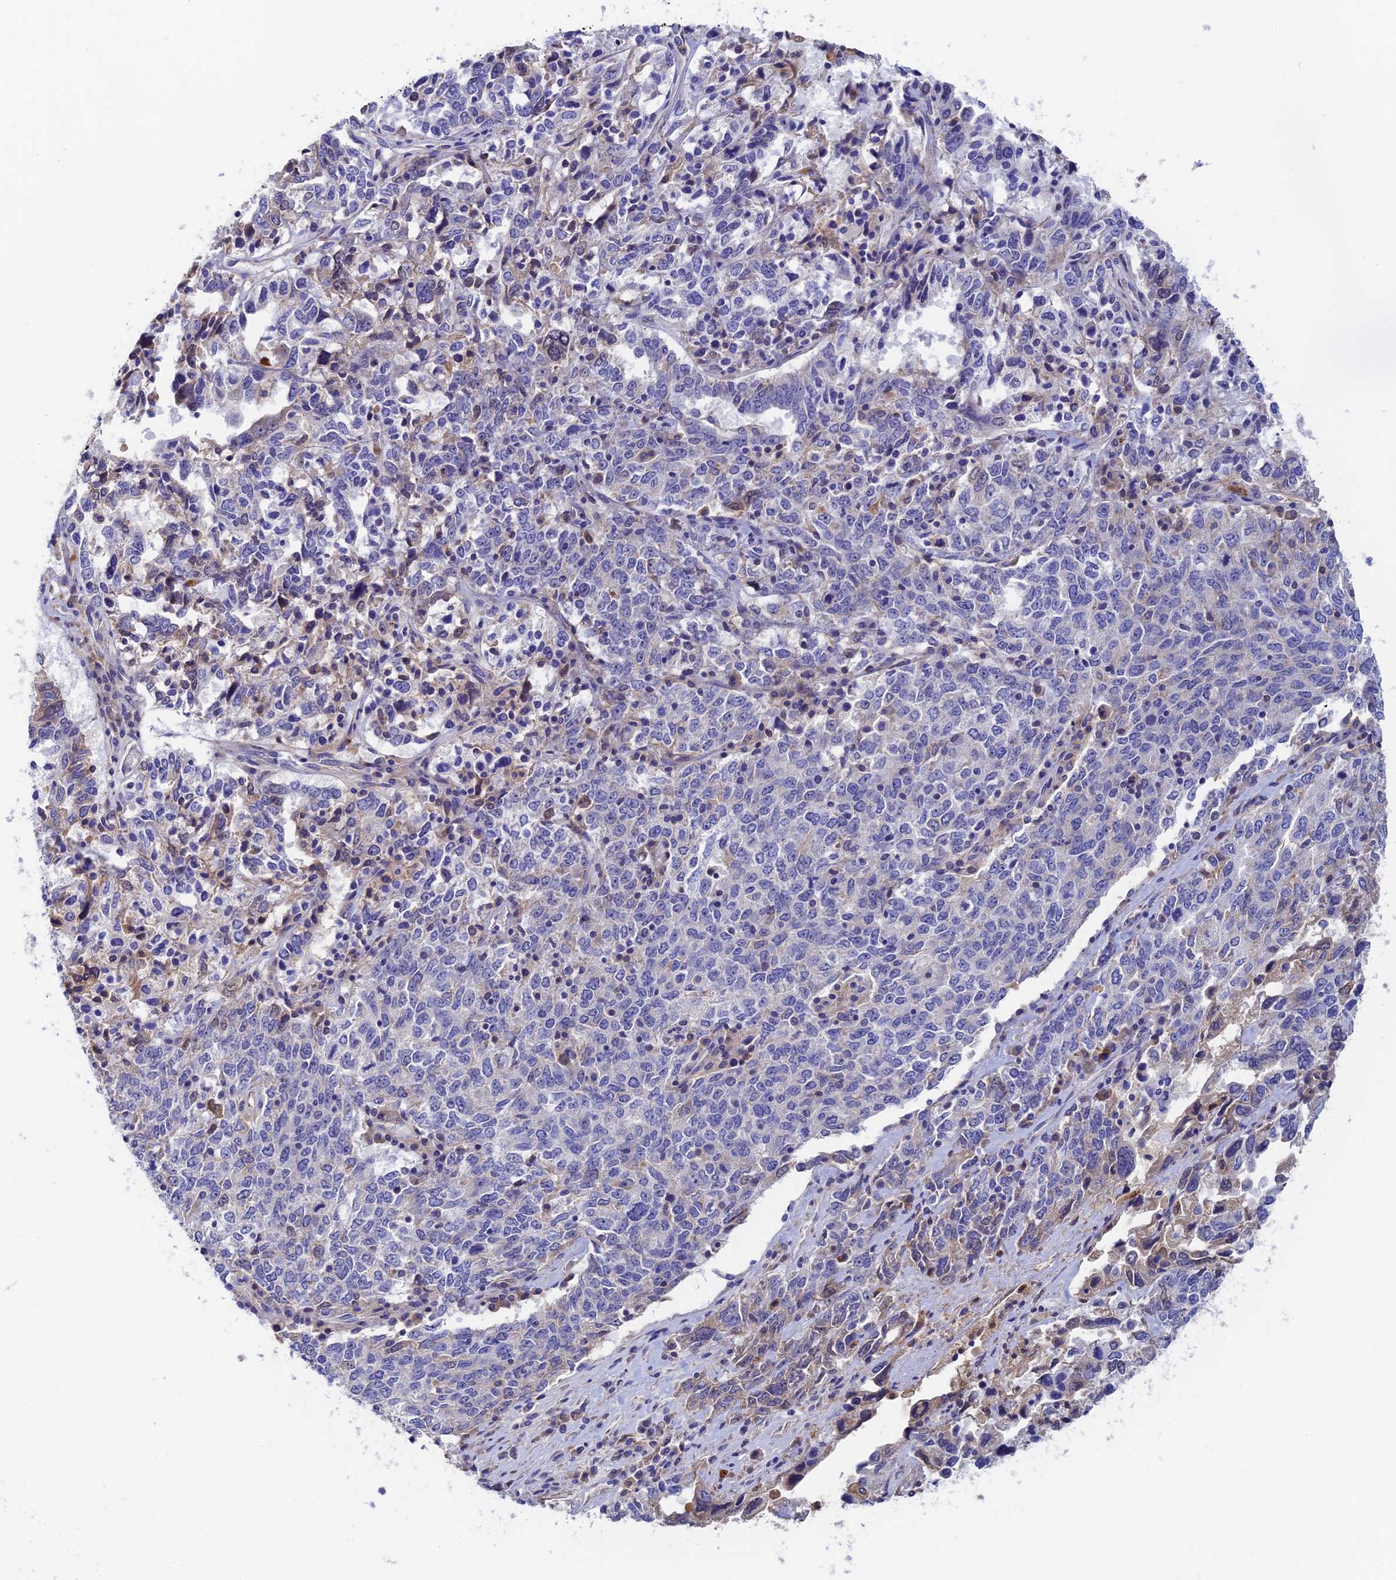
{"staining": {"intensity": "negative", "quantity": "none", "location": "none"}, "tissue": "ovarian cancer", "cell_type": "Tumor cells", "image_type": "cancer", "snomed": [{"axis": "morphology", "description": "Carcinoma, endometroid"}, {"axis": "topography", "description": "Ovary"}], "caption": "The IHC histopathology image has no significant positivity in tumor cells of ovarian cancer tissue. (DAB immunohistochemistry, high magnification).", "gene": "RPGRIP1L", "patient": {"sex": "female", "age": 62}}